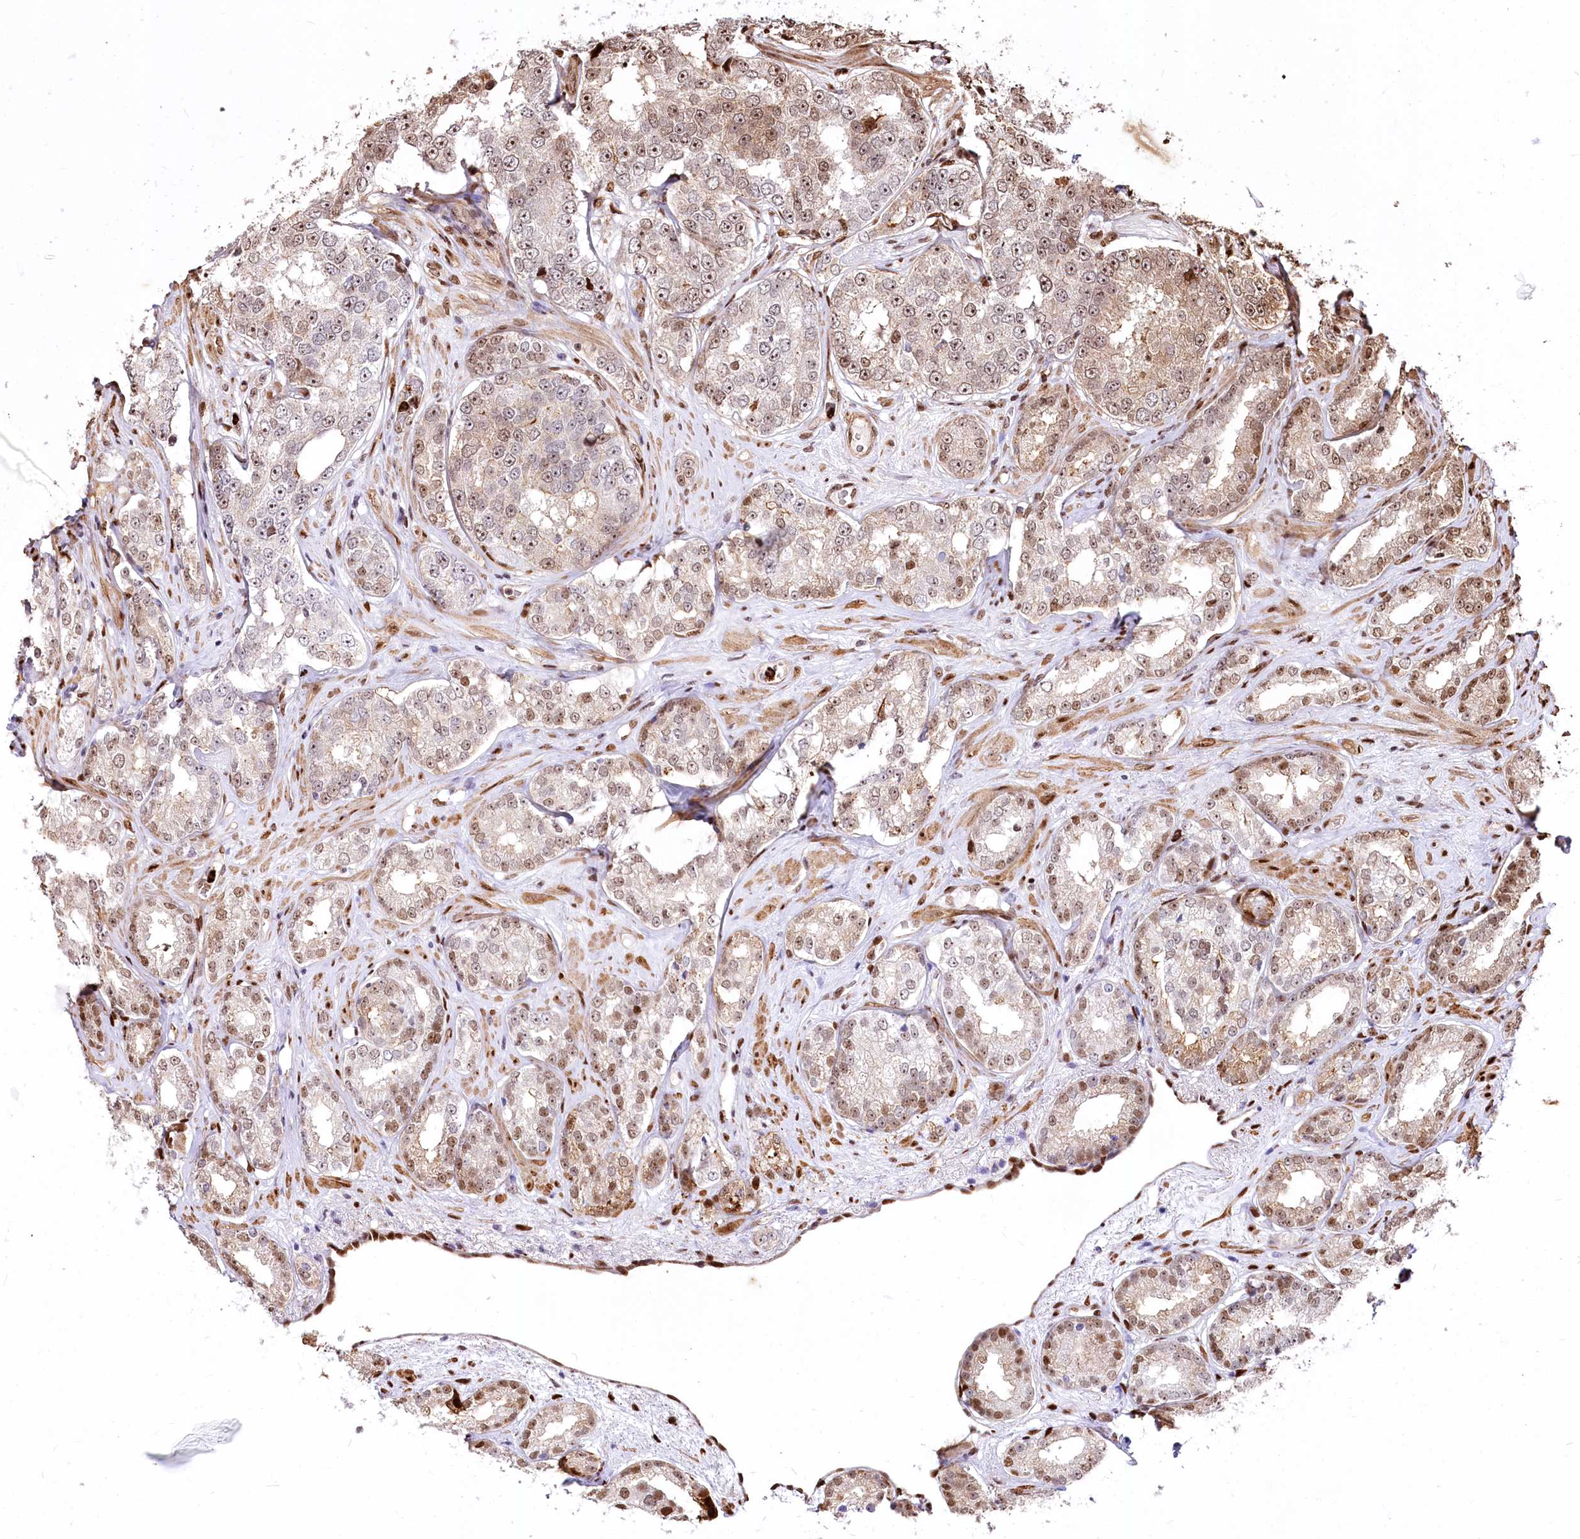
{"staining": {"intensity": "moderate", "quantity": ">75%", "location": "nuclear"}, "tissue": "prostate cancer", "cell_type": "Tumor cells", "image_type": "cancer", "snomed": [{"axis": "morphology", "description": "Normal tissue, NOS"}, {"axis": "morphology", "description": "Adenocarcinoma, High grade"}, {"axis": "topography", "description": "Prostate"}], "caption": "Tumor cells reveal moderate nuclear expression in about >75% of cells in prostate cancer (adenocarcinoma (high-grade)). (DAB (3,3'-diaminobenzidine) IHC with brightfield microscopy, high magnification).", "gene": "PTMS", "patient": {"sex": "male", "age": 83}}